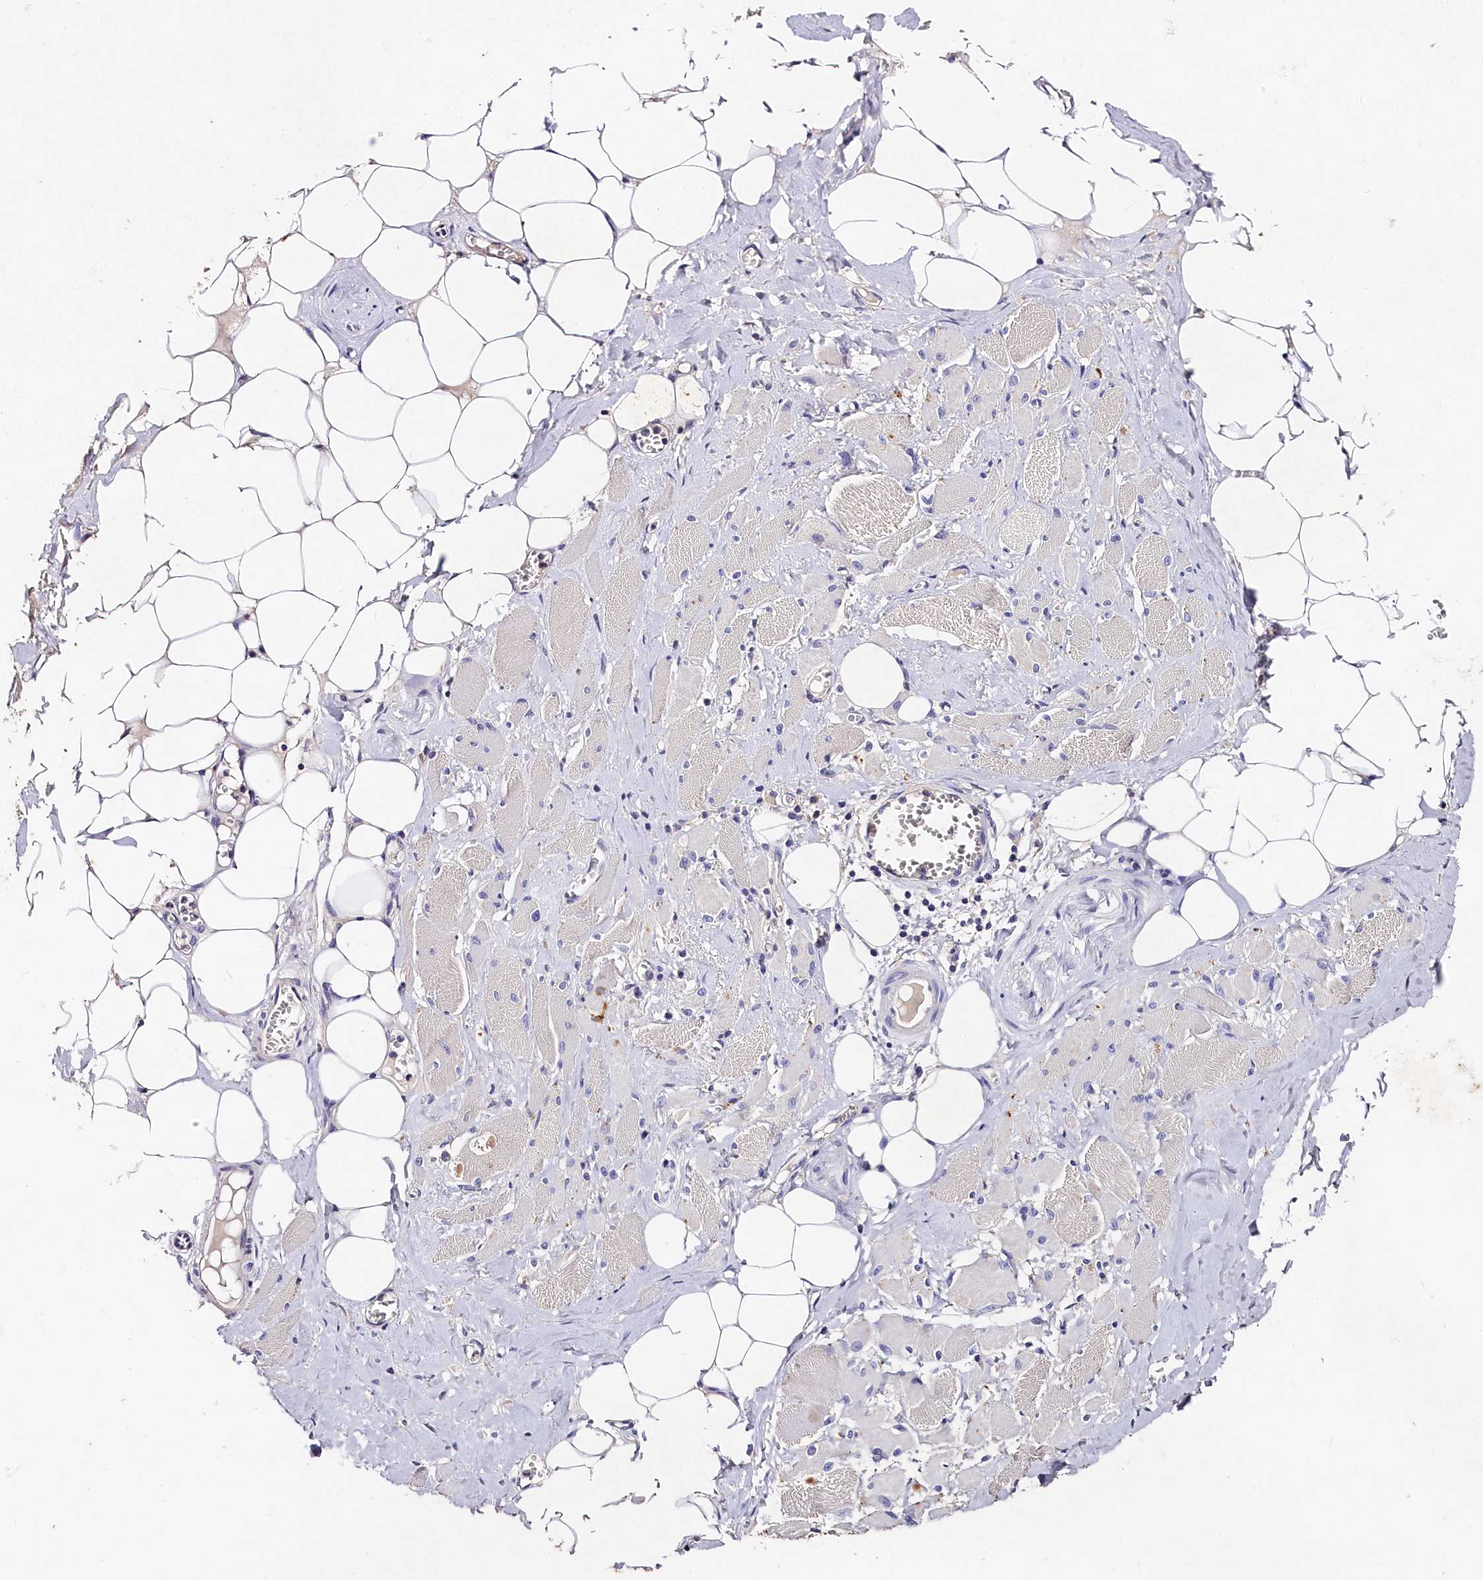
{"staining": {"intensity": "weak", "quantity": "<25%", "location": "cytoplasmic/membranous"}, "tissue": "skeletal muscle", "cell_type": "Myocytes", "image_type": "normal", "snomed": [{"axis": "morphology", "description": "Normal tissue, NOS"}, {"axis": "morphology", "description": "Basal cell carcinoma"}, {"axis": "topography", "description": "Skeletal muscle"}], "caption": "Immunohistochemical staining of benign human skeletal muscle reveals no significant staining in myocytes. The staining is performed using DAB brown chromogen with nuclei counter-stained in using hematoxylin.", "gene": "ST7L", "patient": {"sex": "female", "age": 64}}